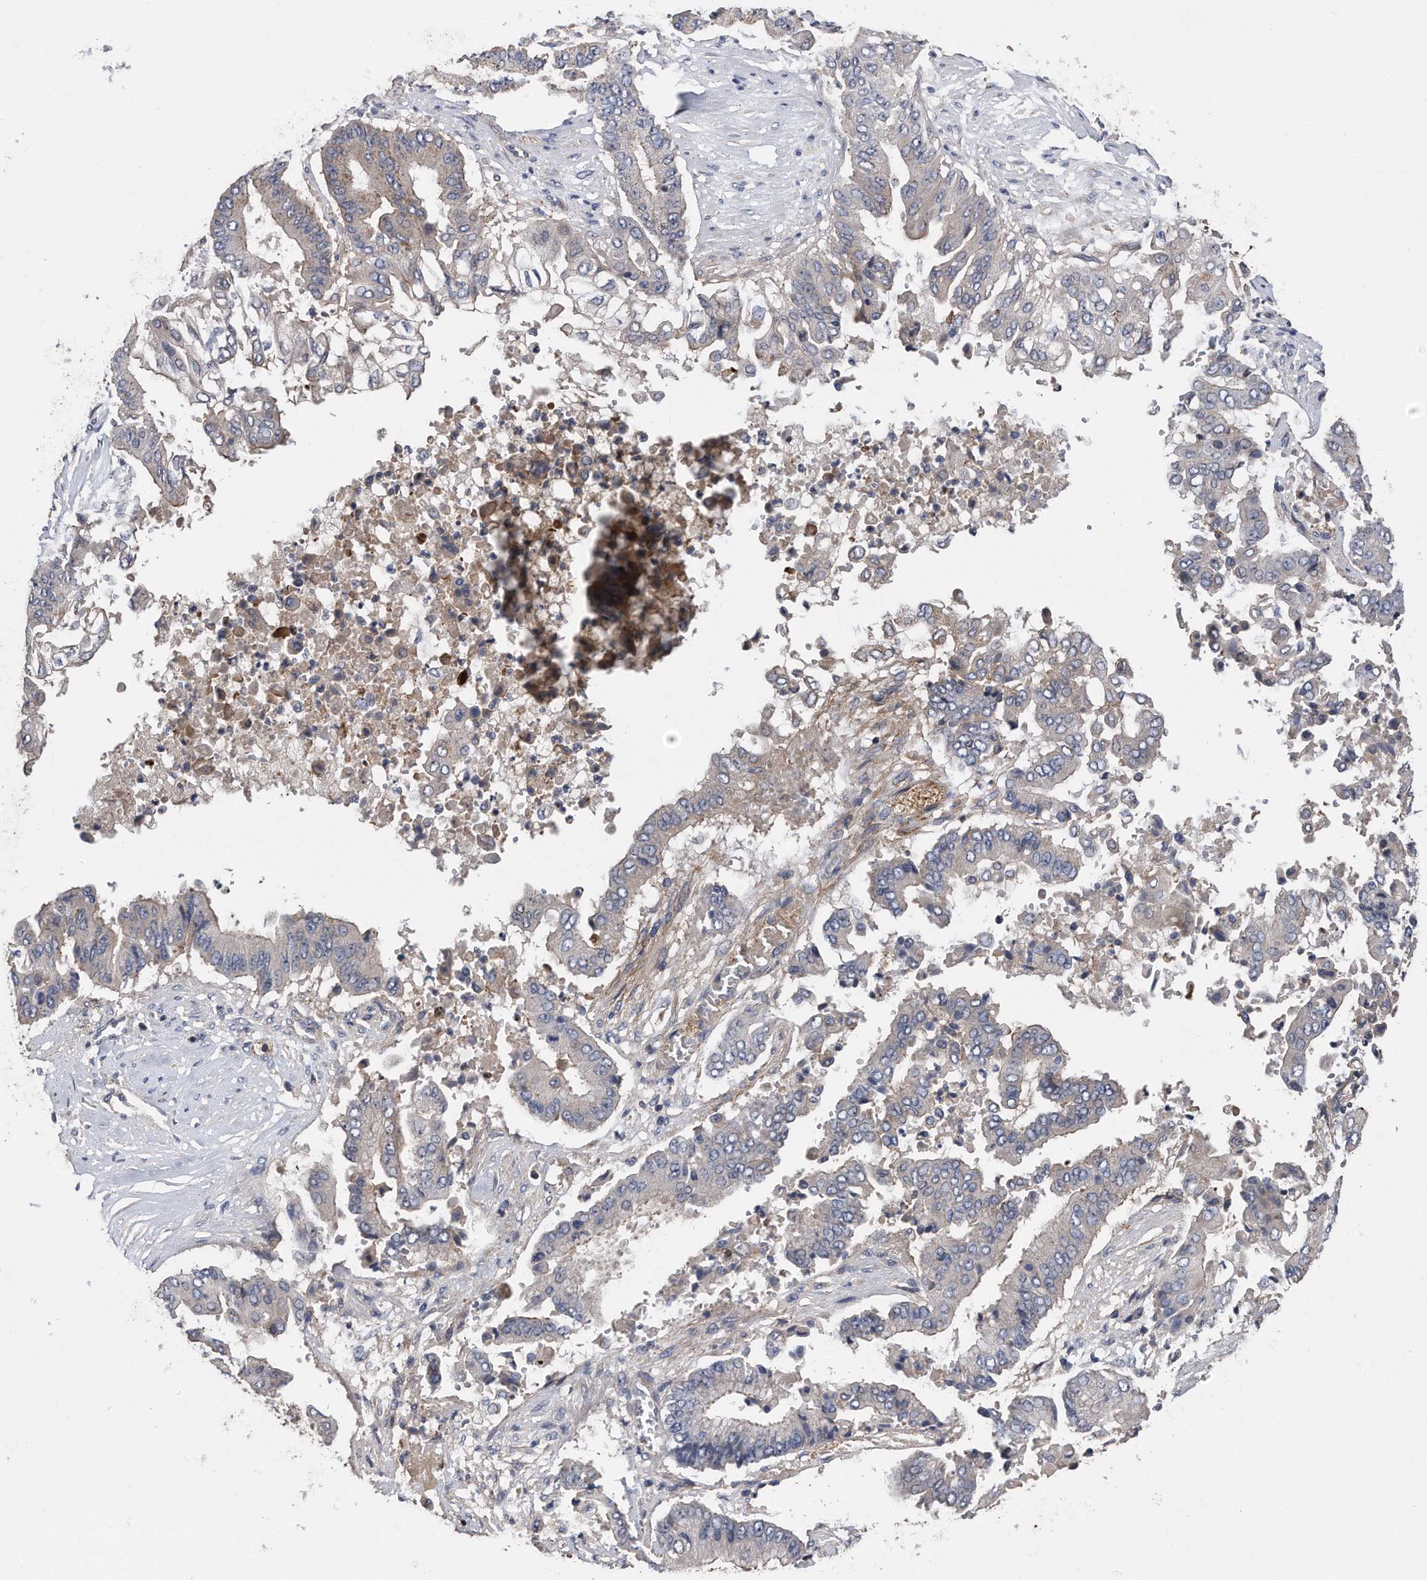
{"staining": {"intensity": "negative", "quantity": "none", "location": "none"}, "tissue": "pancreatic cancer", "cell_type": "Tumor cells", "image_type": "cancer", "snomed": [{"axis": "morphology", "description": "Adenocarcinoma, NOS"}, {"axis": "topography", "description": "Pancreas"}], "caption": "This is a image of immunohistochemistry (IHC) staining of pancreatic cancer, which shows no expression in tumor cells.", "gene": "KCND3", "patient": {"sex": "female", "age": 77}}